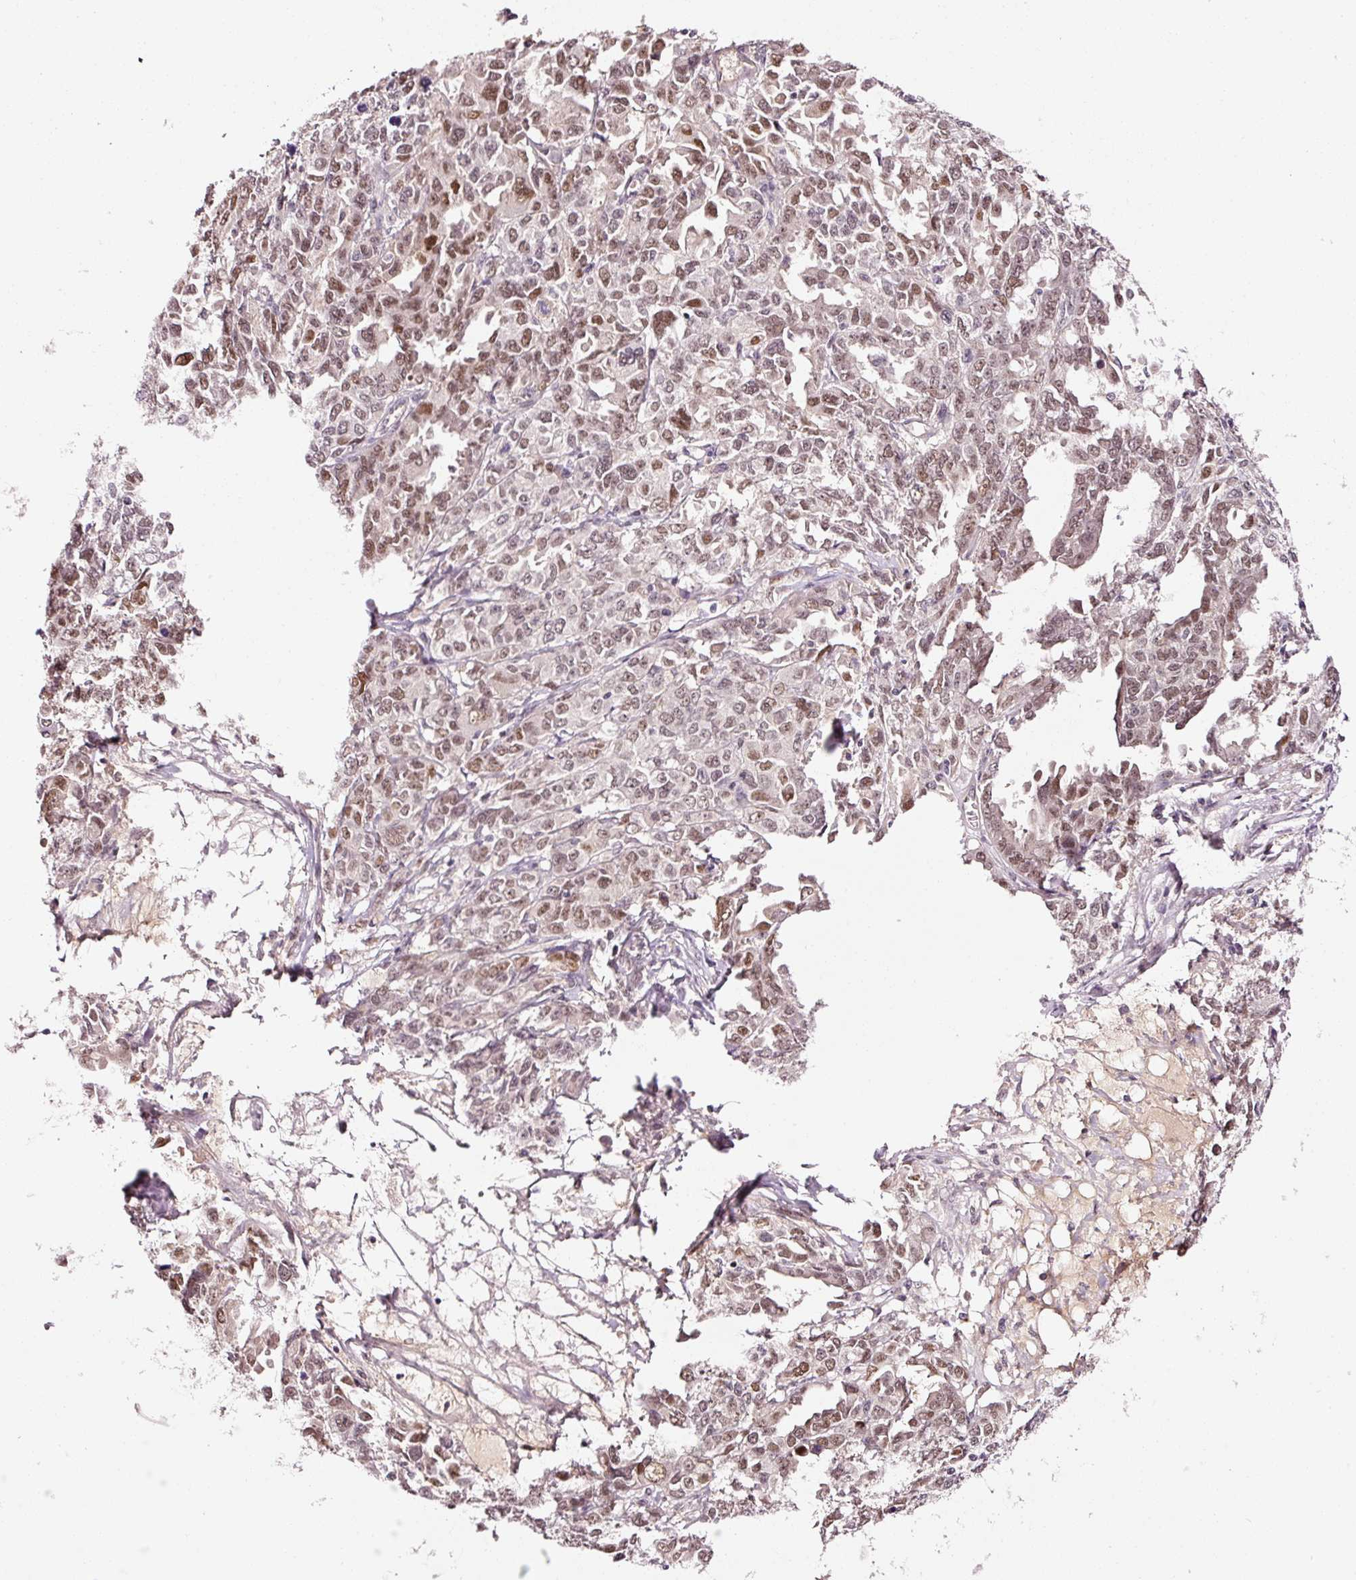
{"staining": {"intensity": "moderate", "quantity": ">75%", "location": "nuclear"}, "tissue": "ovarian cancer", "cell_type": "Tumor cells", "image_type": "cancer", "snomed": [{"axis": "morphology", "description": "Adenocarcinoma, NOS"}, {"axis": "morphology", "description": "Carcinoma, endometroid"}, {"axis": "topography", "description": "Ovary"}], "caption": "Moderate nuclear positivity is seen in approximately >75% of tumor cells in endometroid carcinoma (ovarian).", "gene": "ABCB4", "patient": {"sex": "female", "age": 72}}